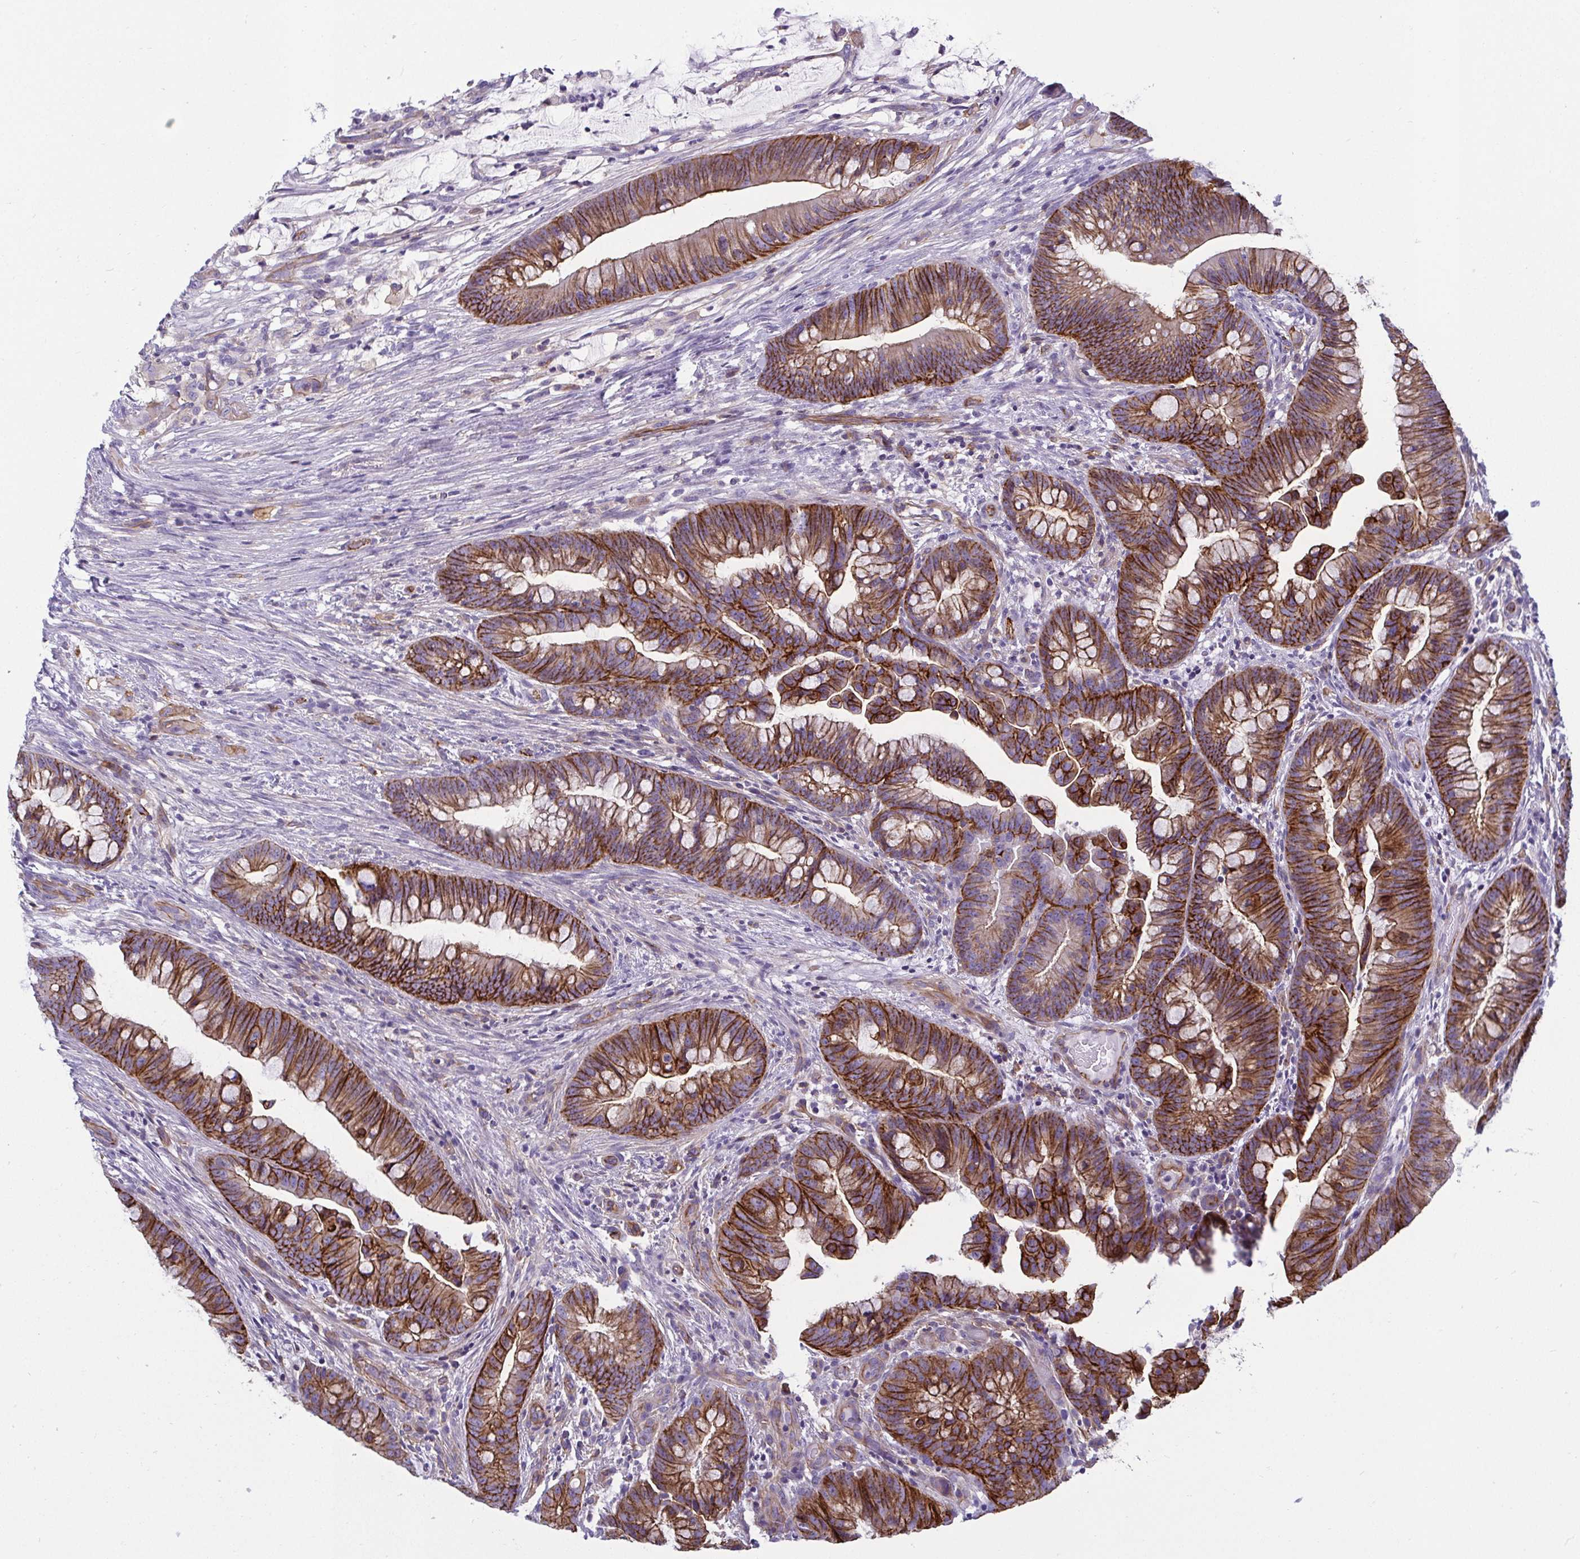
{"staining": {"intensity": "strong", "quantity": ">75%", "location": "cytoplasmic/membranous"}, "tissue": "colorectal cancer", "cell_type": "Tumor cells", "image_type": "cancer", "snomed": [{"axis": "morphology", "description": "Adenocarcinoma, NOS"}, {"axis": "topography", "description": "Colon"}], "caption": "Human colorectal cancer (adenocarcinoma) stained with a brown dye exhibits strong cytoplasmic/membranous positive expression in about >75% of tumor cells.", "gene": "LIMA1", "patient": {"sex": "male", "age": 62}}